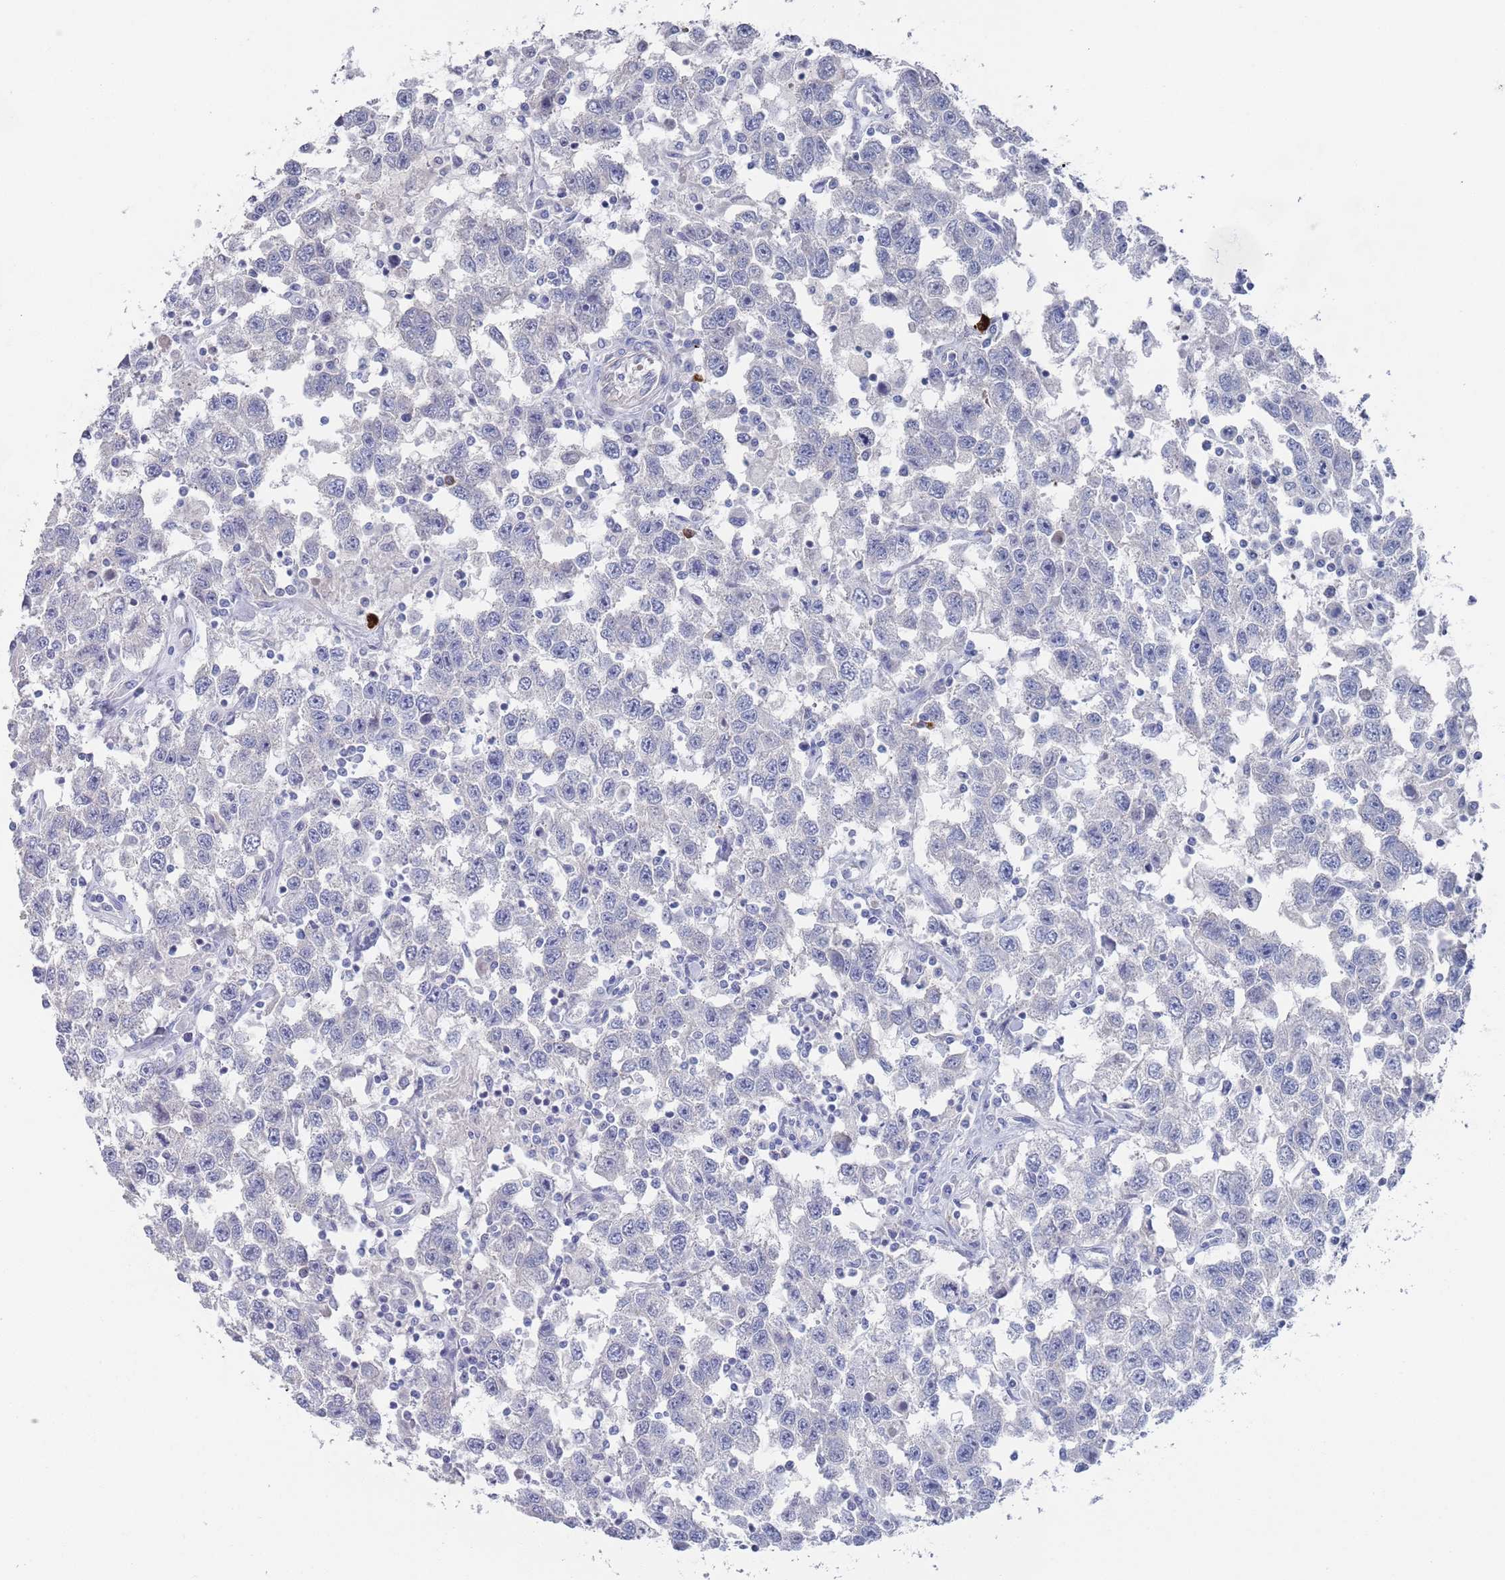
{"staining": {"intensity": "negative", "quantity": "none", "location": "none"}, "tissue": "testis cancer", "cell_type": "Tumor cells", "image_type": "cancer", "snomed": [{"axis": "morphology", "description": "Seminoma, NOS"}, {"axis": "topography", "description": "Testis"}], "caption": "The micrograph demonstrates no staining of tumor cells in seminoma (testis).", "gene": "TMCO3", "patient": {"sex": "male", "age": 41}}